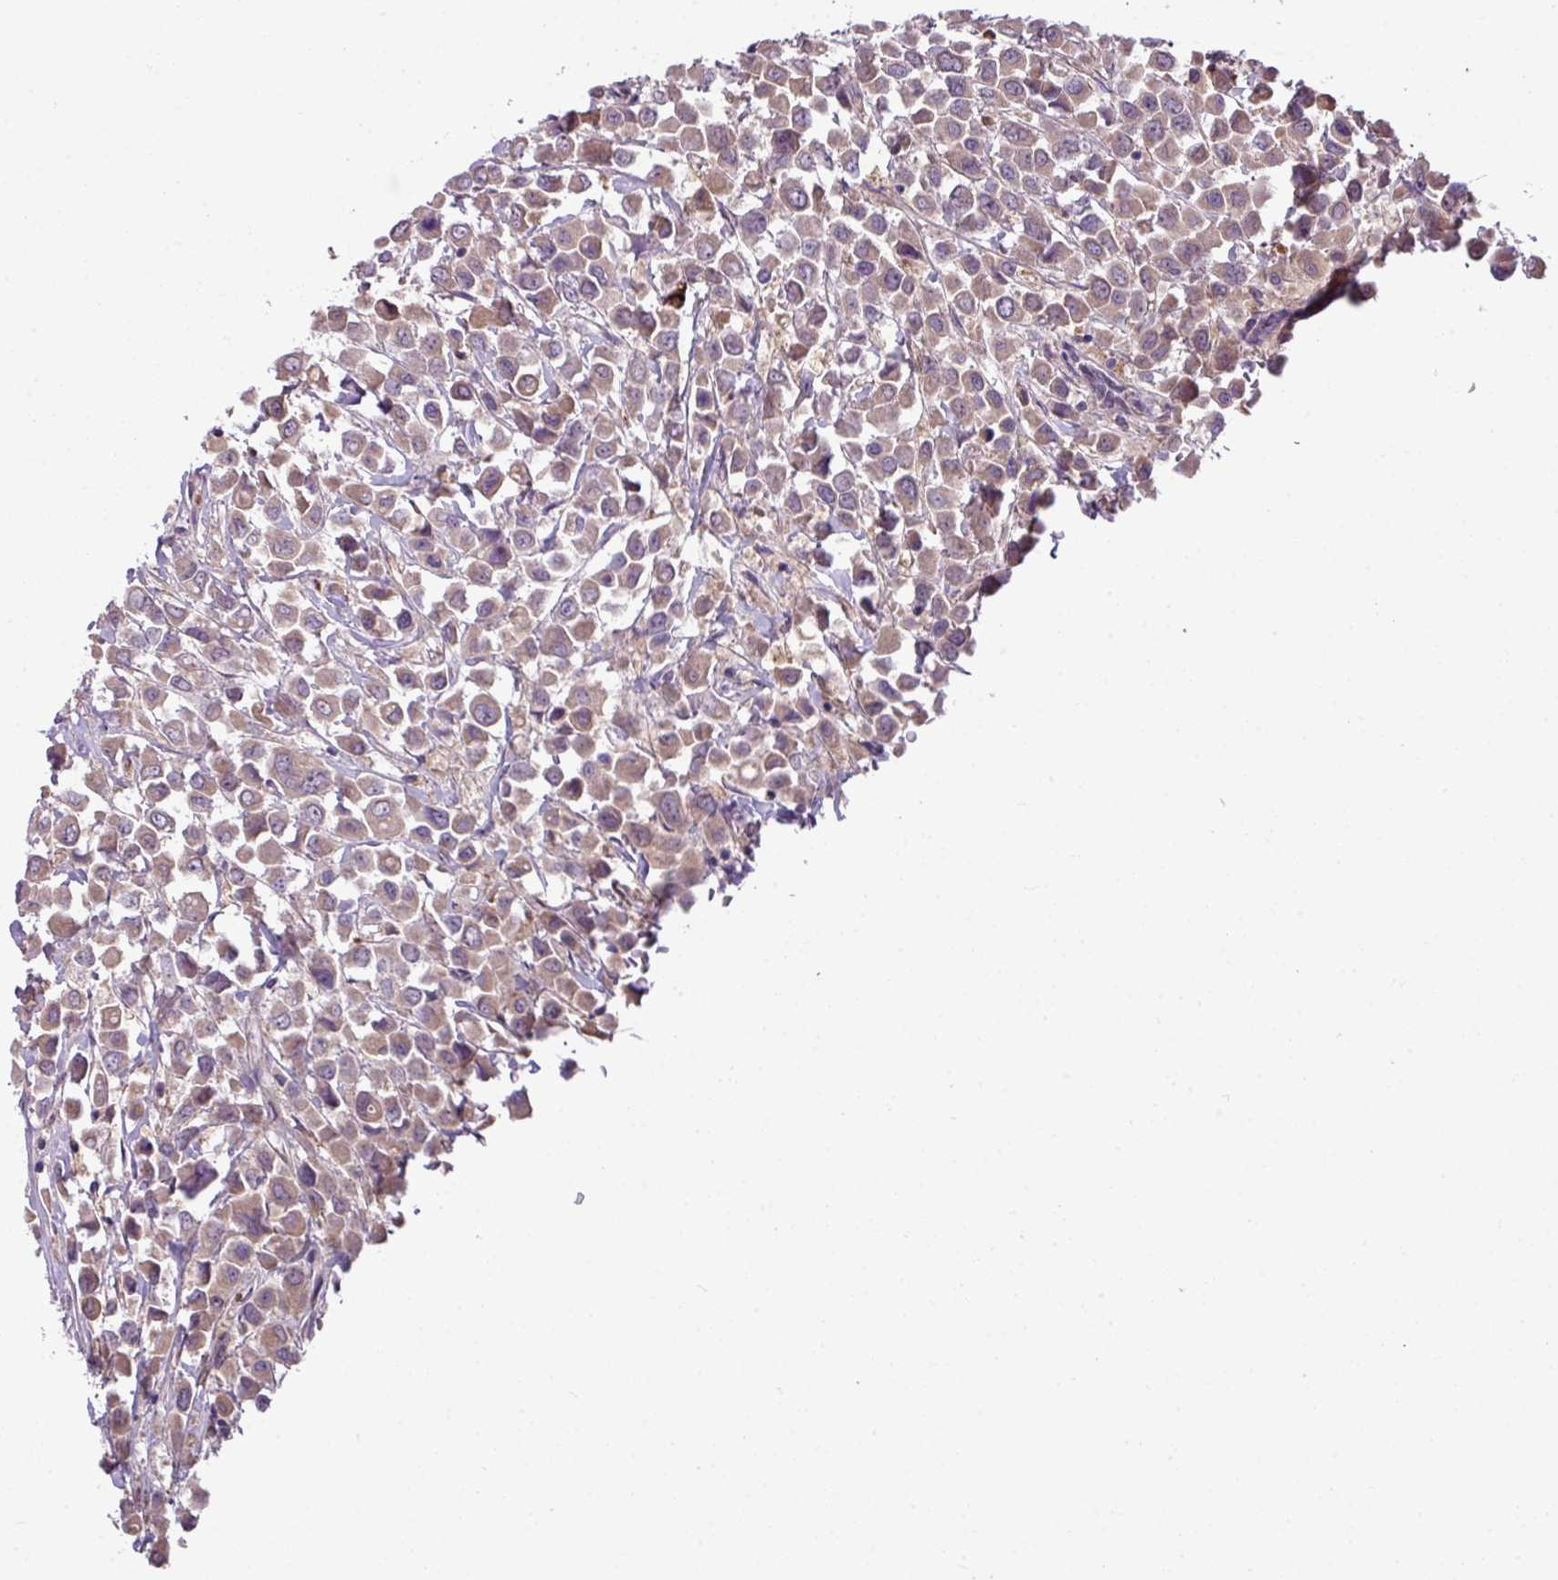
{"staining": {"intensity": "weak", "quantity": "25%-75%", "location": "cytoplasmic/membranous"}, "tissue": "breast cancer", "cell_type": "Tumor cells", "image_type": "cancer", "snomed": [{"axis": "morphology", "description": "Duct carcinoma"}, {"axis": "topography", "description": "Breast"}], "caption": "A brown stain labels weak cytoplasmic/membranous positivity of a protein in intraductal carcinoma (breast) tumor cells.", "gene": "LRRC9", "patient": {"sex": "female", "age": 61}}